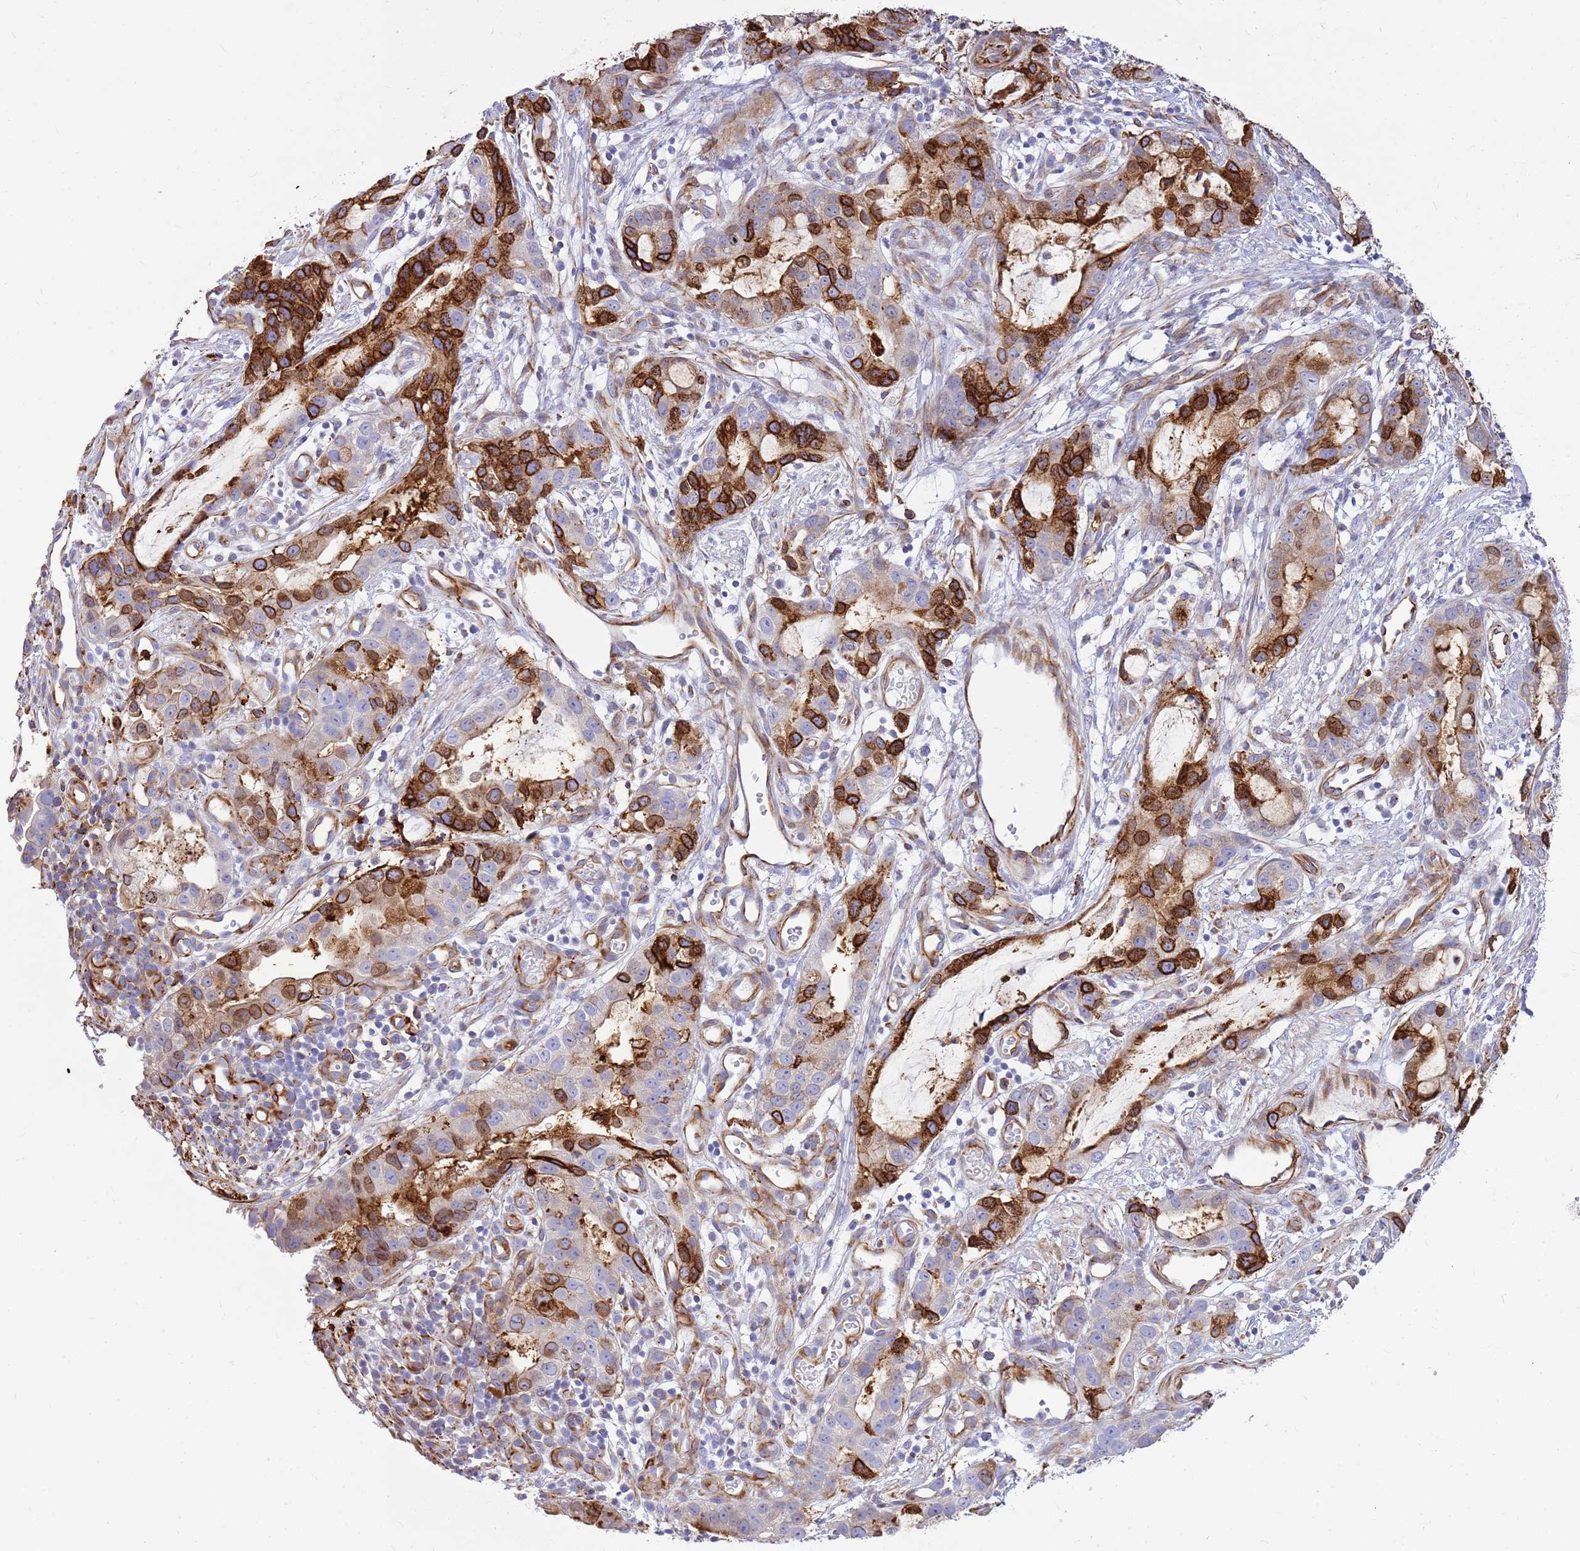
{"staining": {"intensity": "strong", "quantity": "25%-75%", "location": "cytoplasmic/membranous"}, "tissue": "stomach cancer", "cell_type": "Tumor cells", "image_type": "cancer", "snomed": [{"axis": "morphology", "description": "Adenocarcinoma, NOS"}, {"axis": "topography", "description": "Stomach"}], "caption": "Immunohistochemical staining of adenocarcinoma (stomach) shows strong cytoplasmic/membranous protein positivity in about 25%-75% of tumor cells. (DAB IHC, brown staining for protein, blue staining for nuclei).", "gene": "ZDHHC1", "patient": {"sex": "male", "age": 55}}